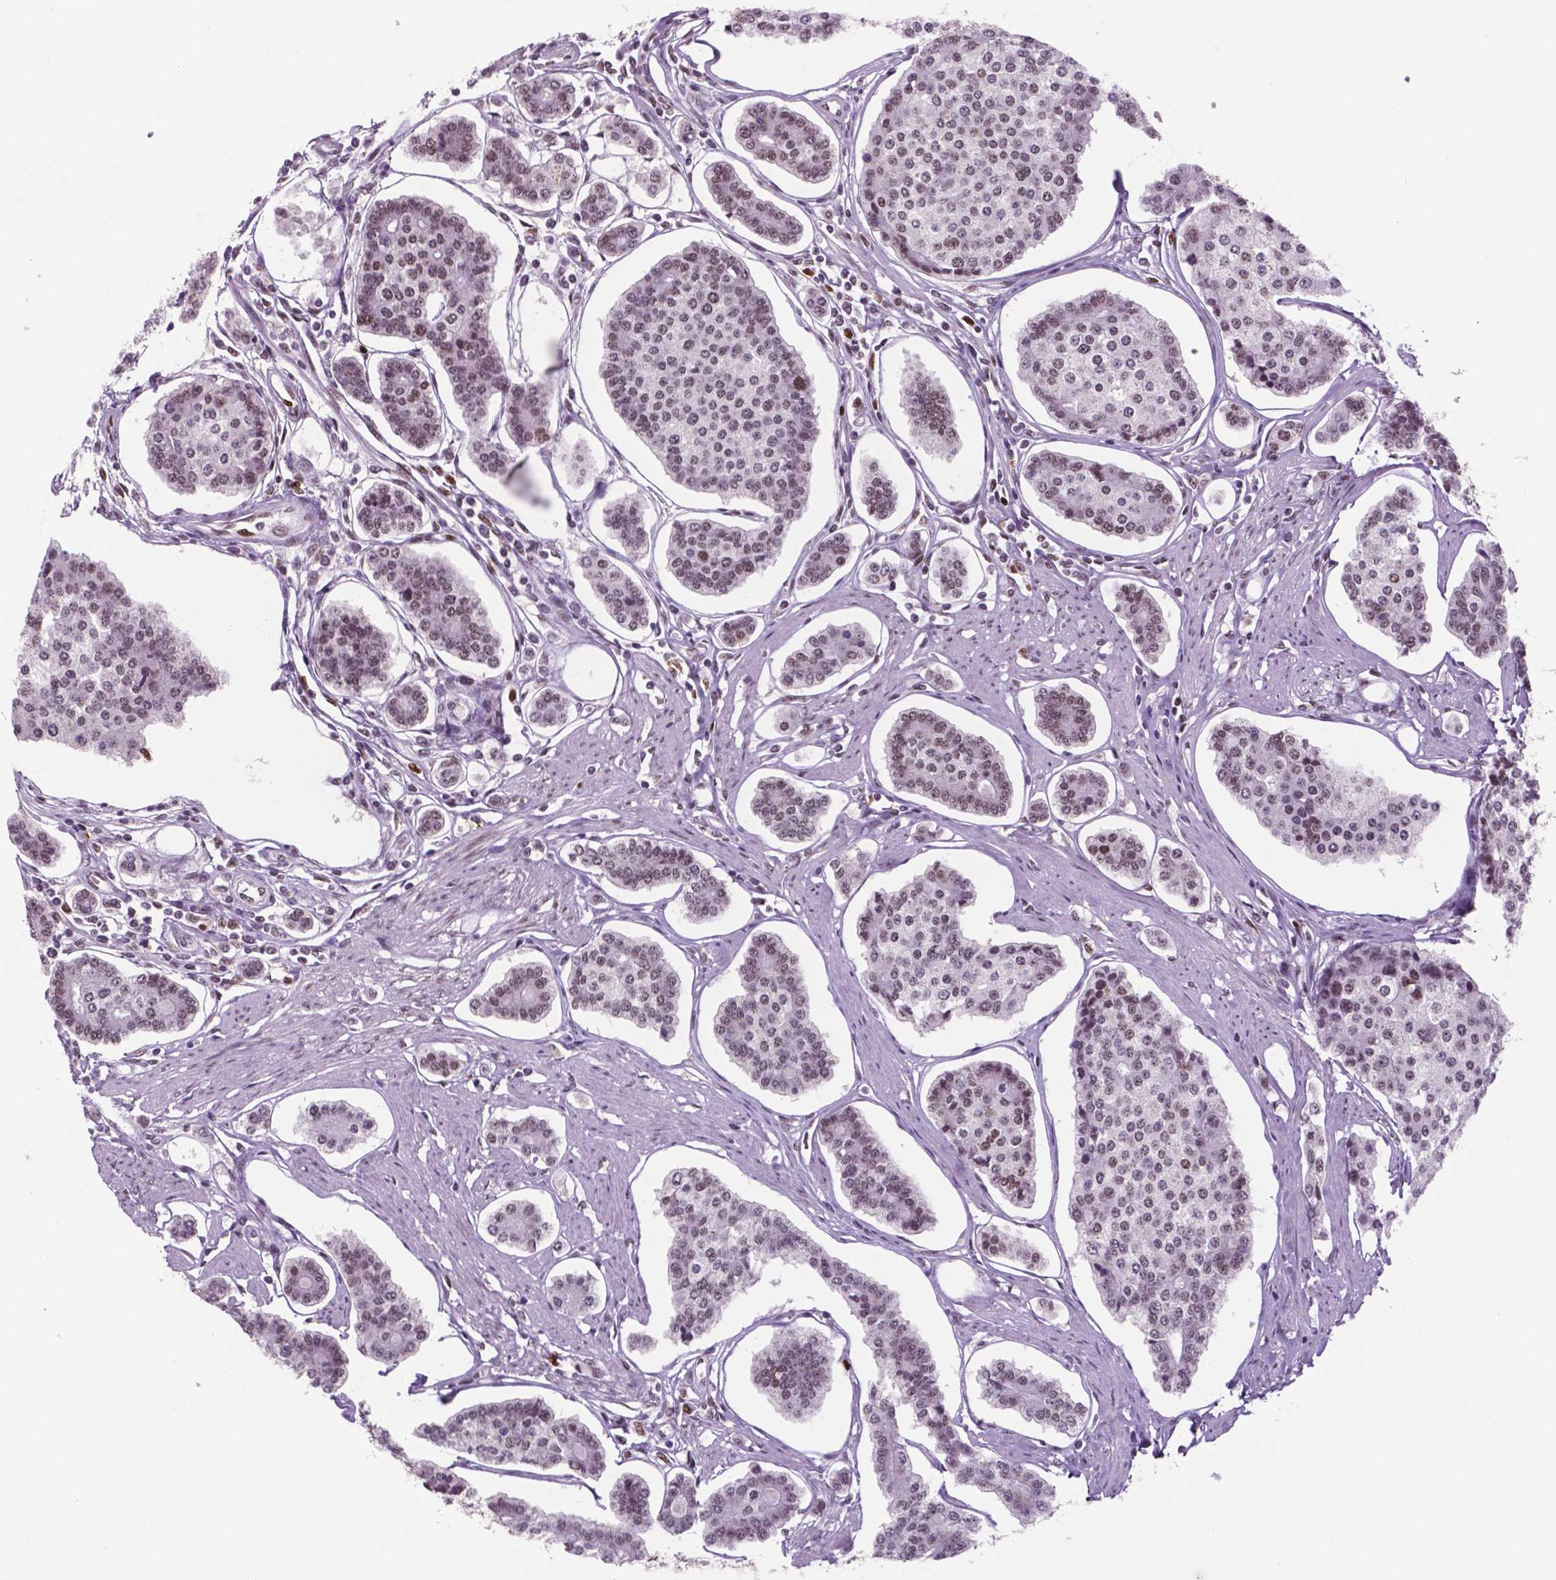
{"staining": {"intensity": "weak", "quantity": ">75%", "location": "nuclear"}, "tissue": "carcinoid", "cell_type": "Tumor cells", "image_type": "cancer", "snomed": [{"axis": "morphology", "description": "Carcinoid, malignant, NOS"}, {"axis": "topography", "description": "Small intestine"}], "caption": "Immunohistochemistry (IHC) of human carcinoid (malignant) shows low levels of weak nuclear positivity in about >75% of tumor cells. The protein is shown in brown color, while the nuclei are stained blue.", "gene": "MSH6", "patient": {"sex": "female", "age": 65}}